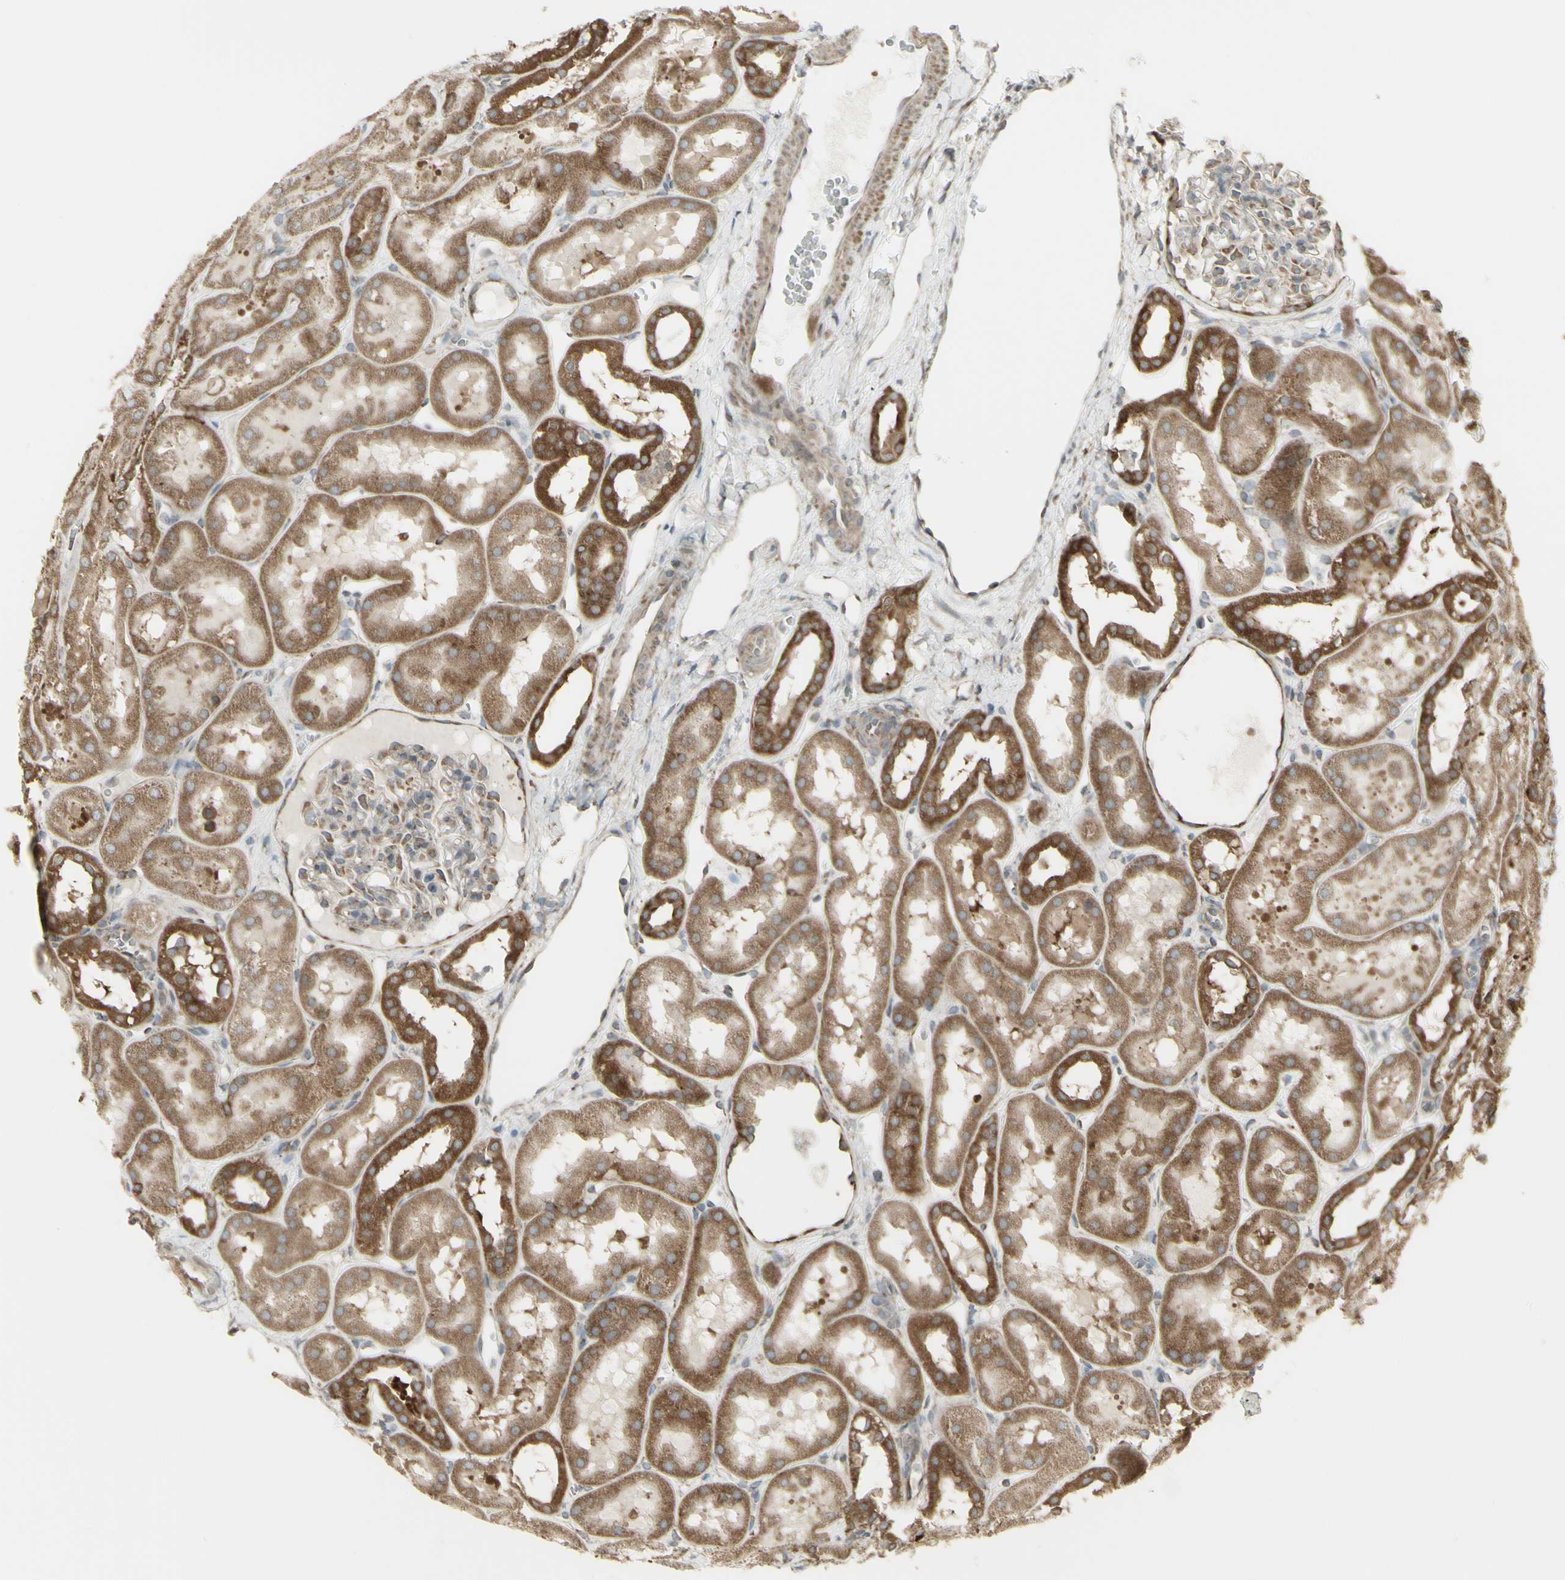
{"staining": {"intensity": "weak", "quantity": ">75%", "location": "cytoplasmic/membranous"}, "tissue": "kidney", "cell_type": "Cells in glomeruli", "image_type": "normal", "snomed": [{"axis": "morphology", "description": "Normal tissue, NOS"}, {"axis": "topography", "description": "Kidney"}, {"axis": "topography", "description": "Urinary bladder"}], "caption": "This photomicrograph shows immunohistochemistry staining of unremarkable human kidney, with low weak cytoplasmic/membranous staining in approximately >75% of cells in glomeruli.", "gene": "FKBP3", "patient": {"sex": "male", "age": 16}}